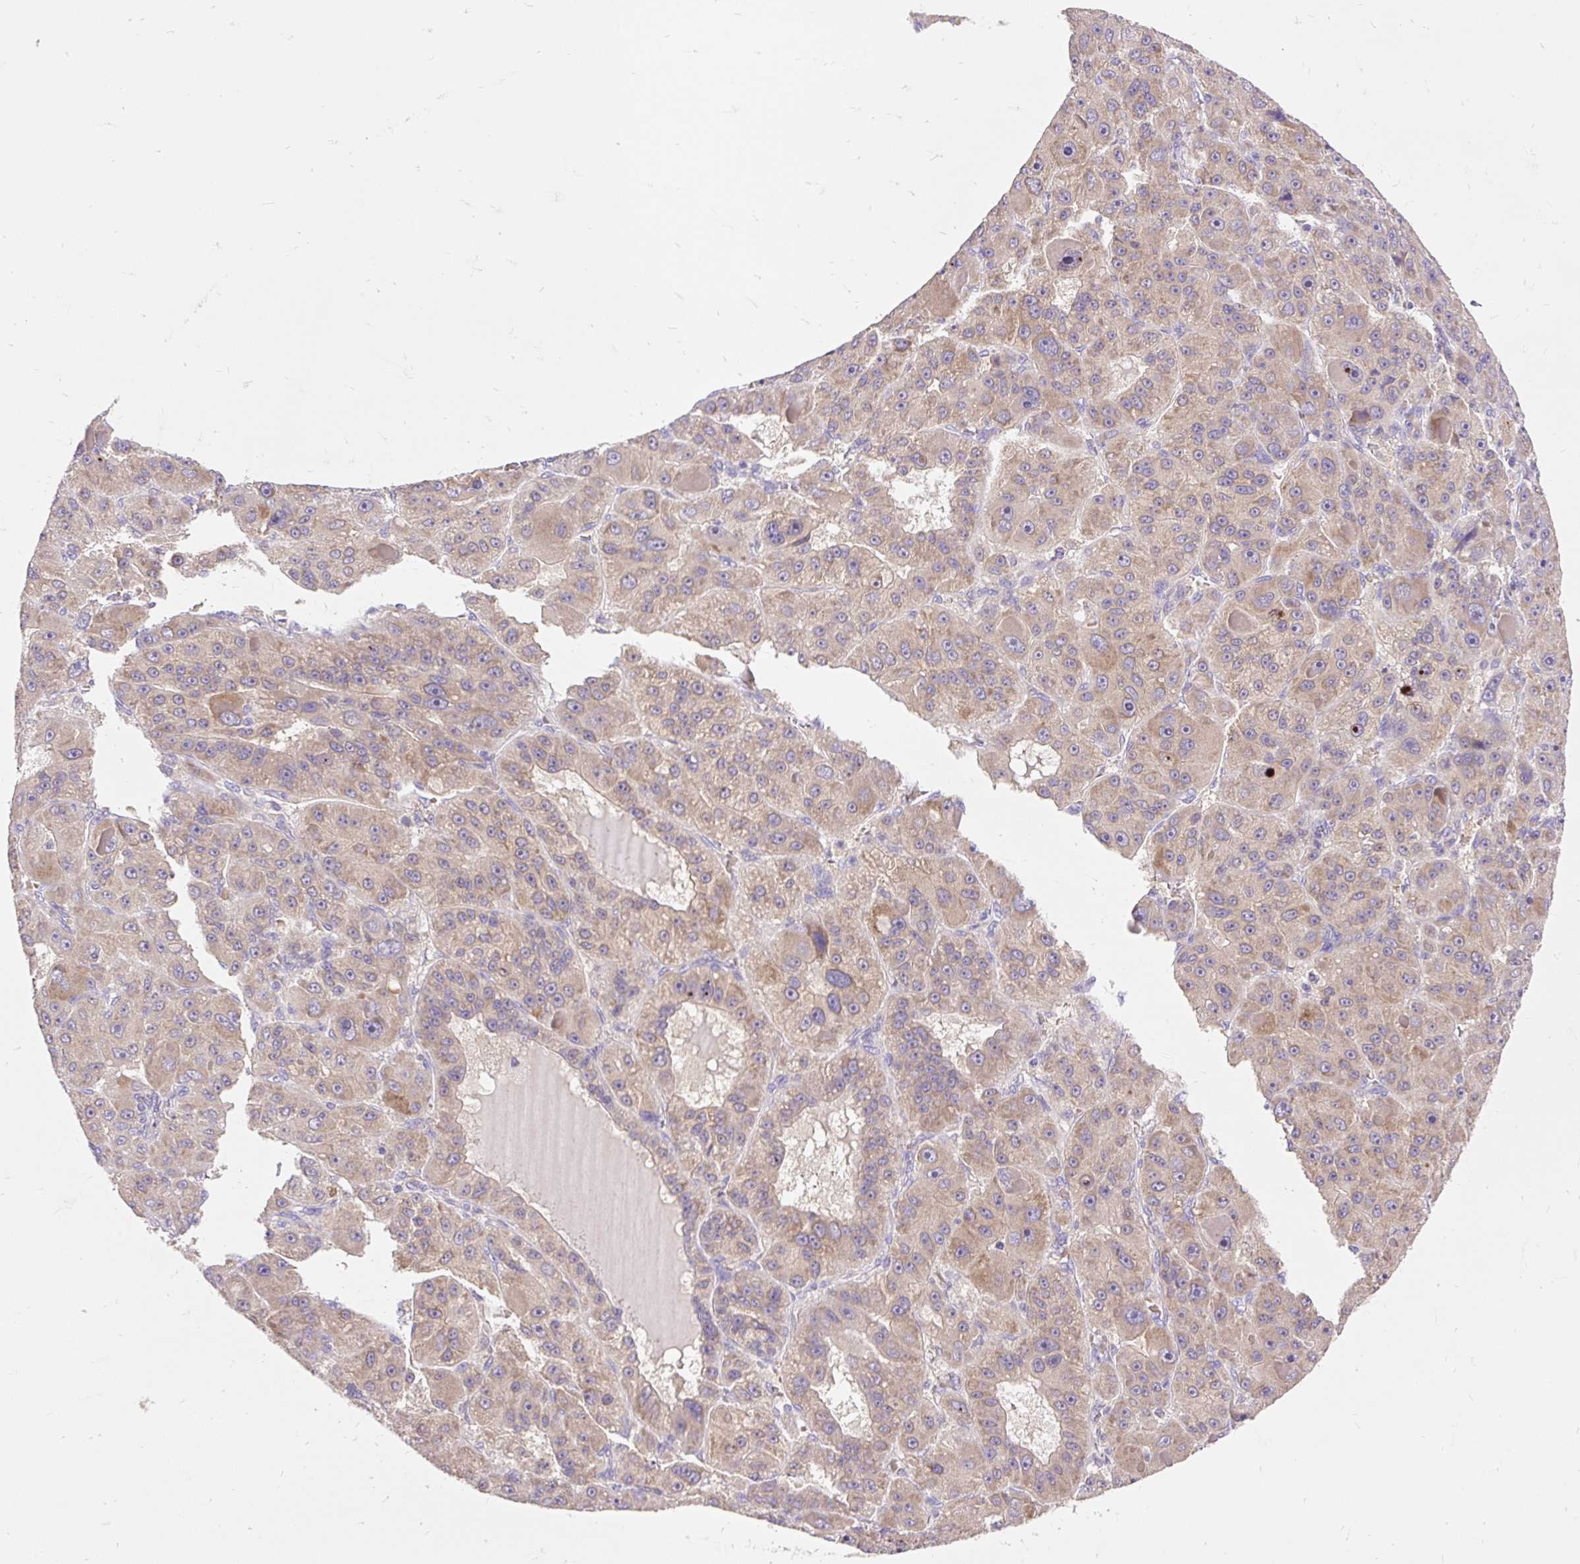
{"staining": {"intensity": "weak", "quantity": ">75%", "location": "cytoplasmic/membranous"}, "tissue": "liver cancer", "cell_type": "Tumor cells", "image_type": "cancer", "snomed": [{"axis": "morphology", "description": "Carcinoma, Hepatocellular, NOS"}, {"axis": "topography", "description": "Liver"}], "caption": "Hepatocellular carcinoma (liver) stained for a protein (brown) reveals weak cytoplasmic/membranous positive positivity in approximately >75% of tumor cells.", "gene": "SEC63", "patient": {"sex": "male", "age": 76}}